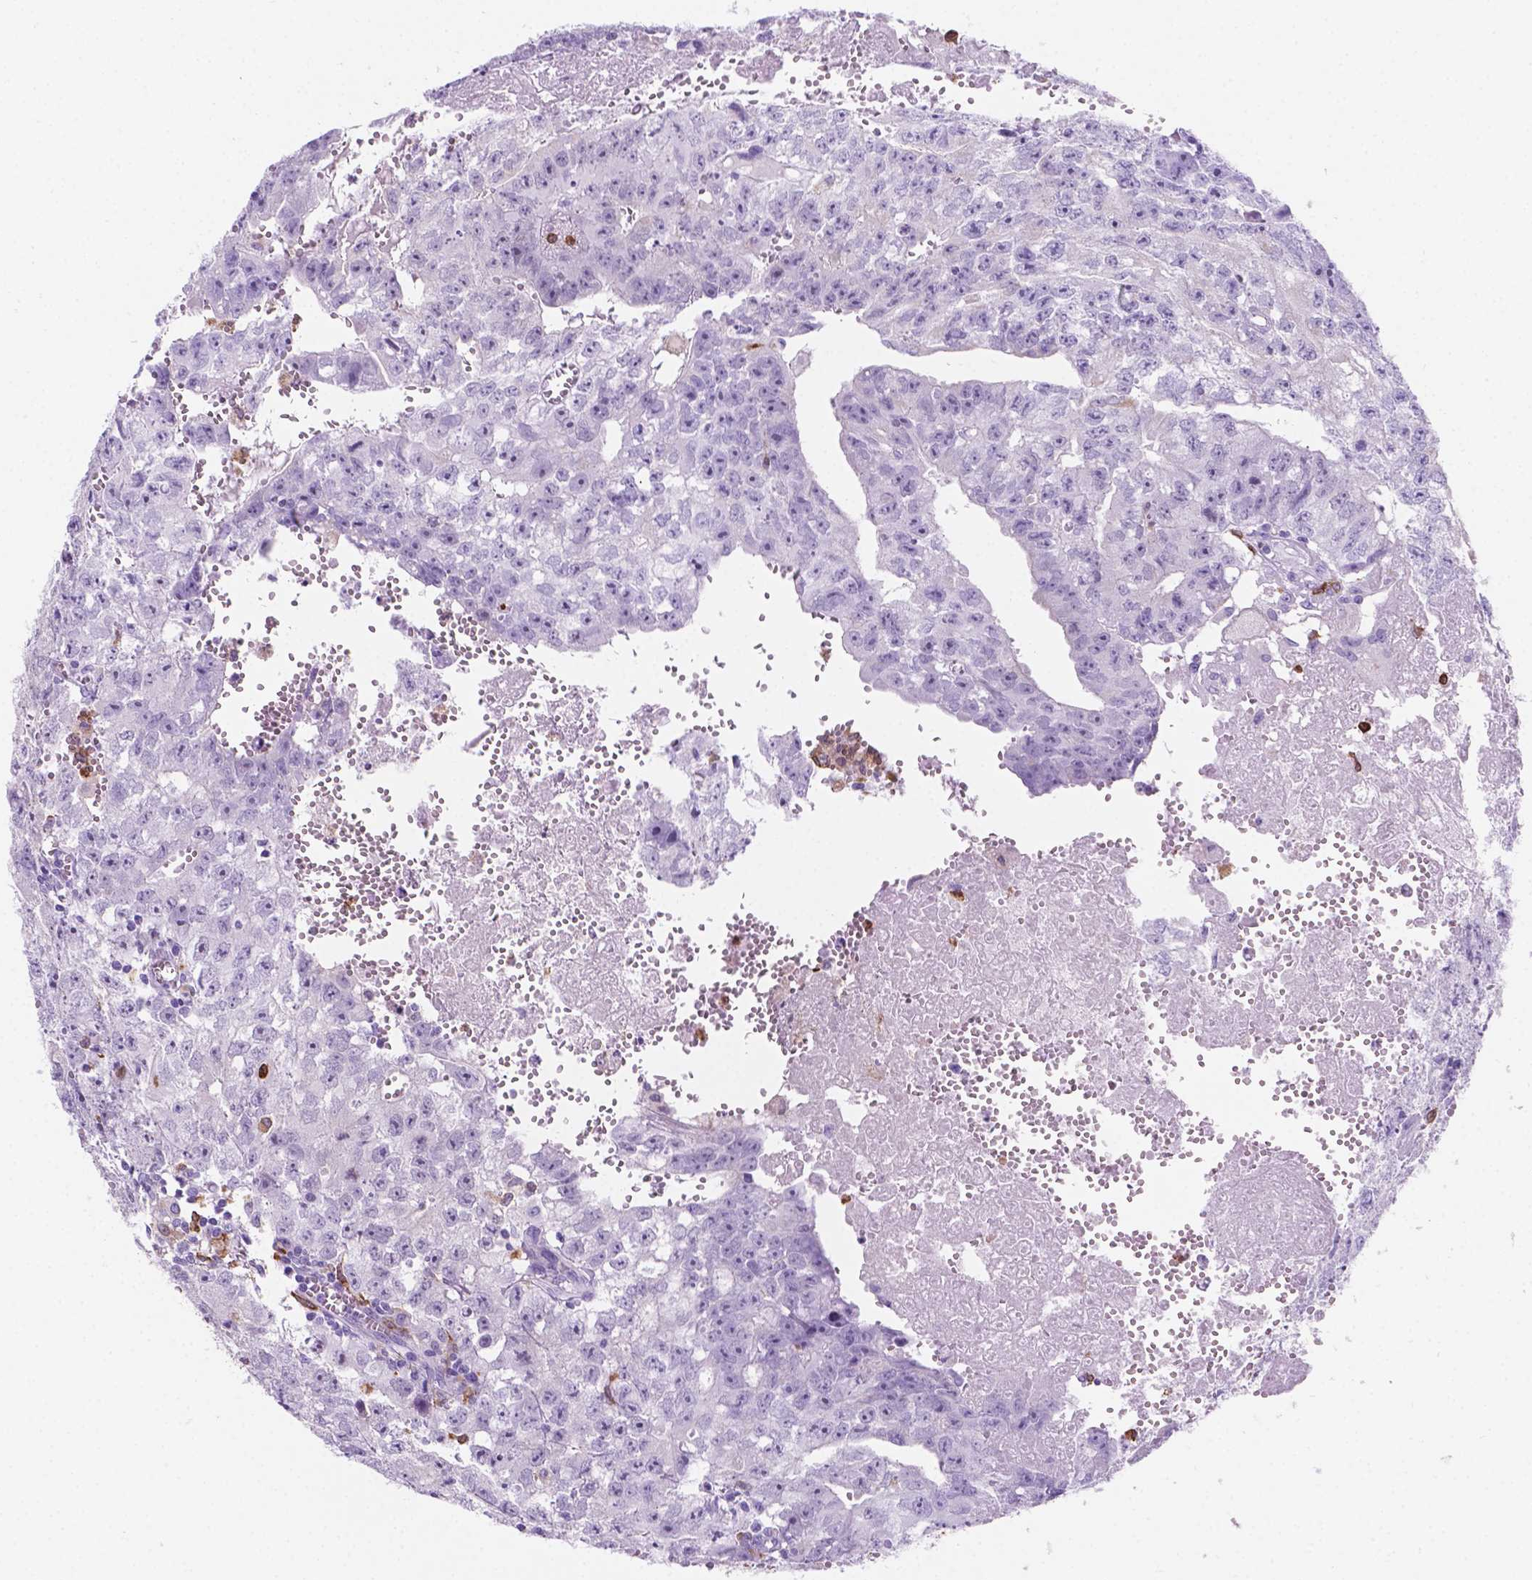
{"staining": {"intensity": "negative", "quantity": "none", "location": "none"}, "tissue": "testis cancer", "cell_type": "Tumor cells", "image_type": "cancer", "snomed": [{"axis": "morphology", "description": "Carcinoma, Embryonal, NOS"}, {"axis": "morphology", "description": "Teratoma, malignant, NOS"}, {"axis": "topography", "description": "Testis"}], "caption": "There is no significant positivity in tumor cells of teratoma (malignant) (testis). (Brightfield microscopy of DAB (3,3'-diaminobenzidine) IHC at high magnification).", "gene": "MACF1", "patient": {"sex": "male", "age": 24}}